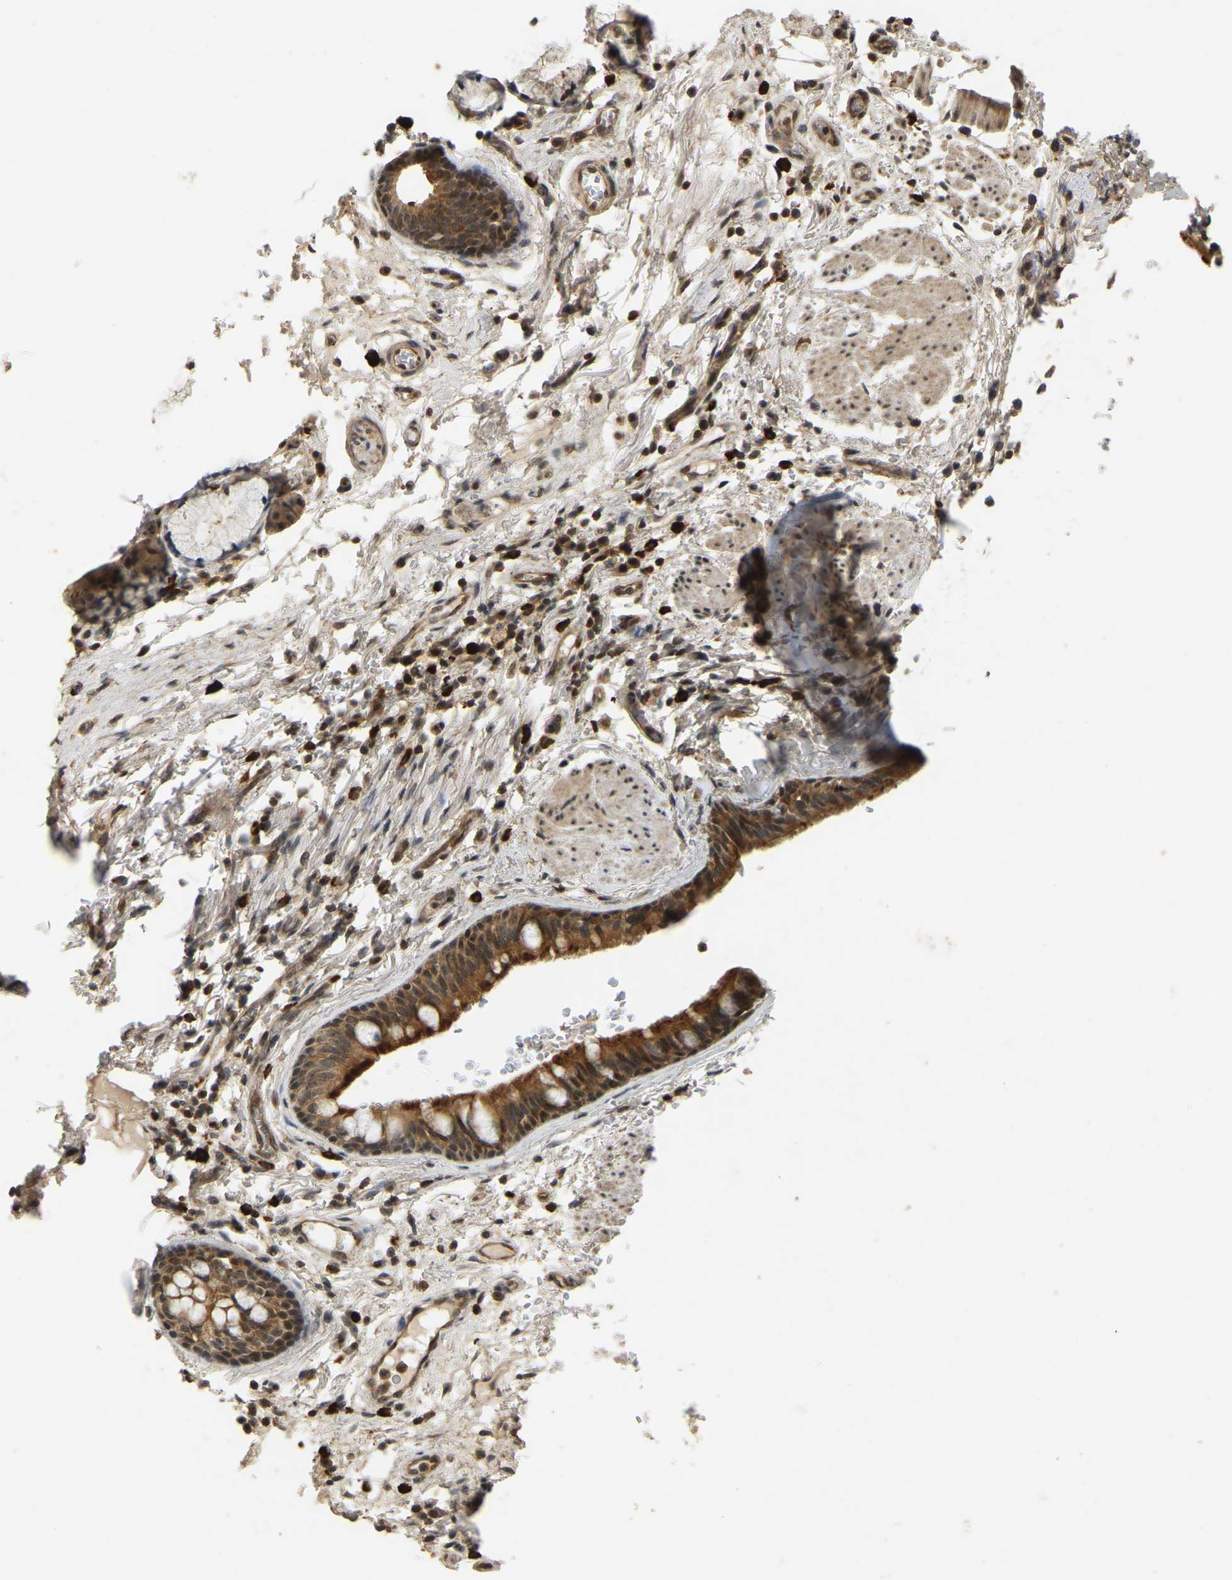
{"staining": {"intensity": "strong", "quantity": ">75%", "location": "cytoplasmic/membranous"}, "tissue": "bronchus", "cell_type": "Respiratory epithelial cells", "image_type": "normal", "snomed": [{"axis": "morphology", "description": "Normal tissue, NOS"}, {"axis": "topography", "description": "Cartilage tissue"}], "caption": "Approximately >75% of respiratory epithelial cells in unremarkable bronchus show strong cytoplasmic/membranous protein positivity as visualized by brown immunohistochemical staining.", "gene": "BRF2", "patient": {"sex": "female", "age": 63}}